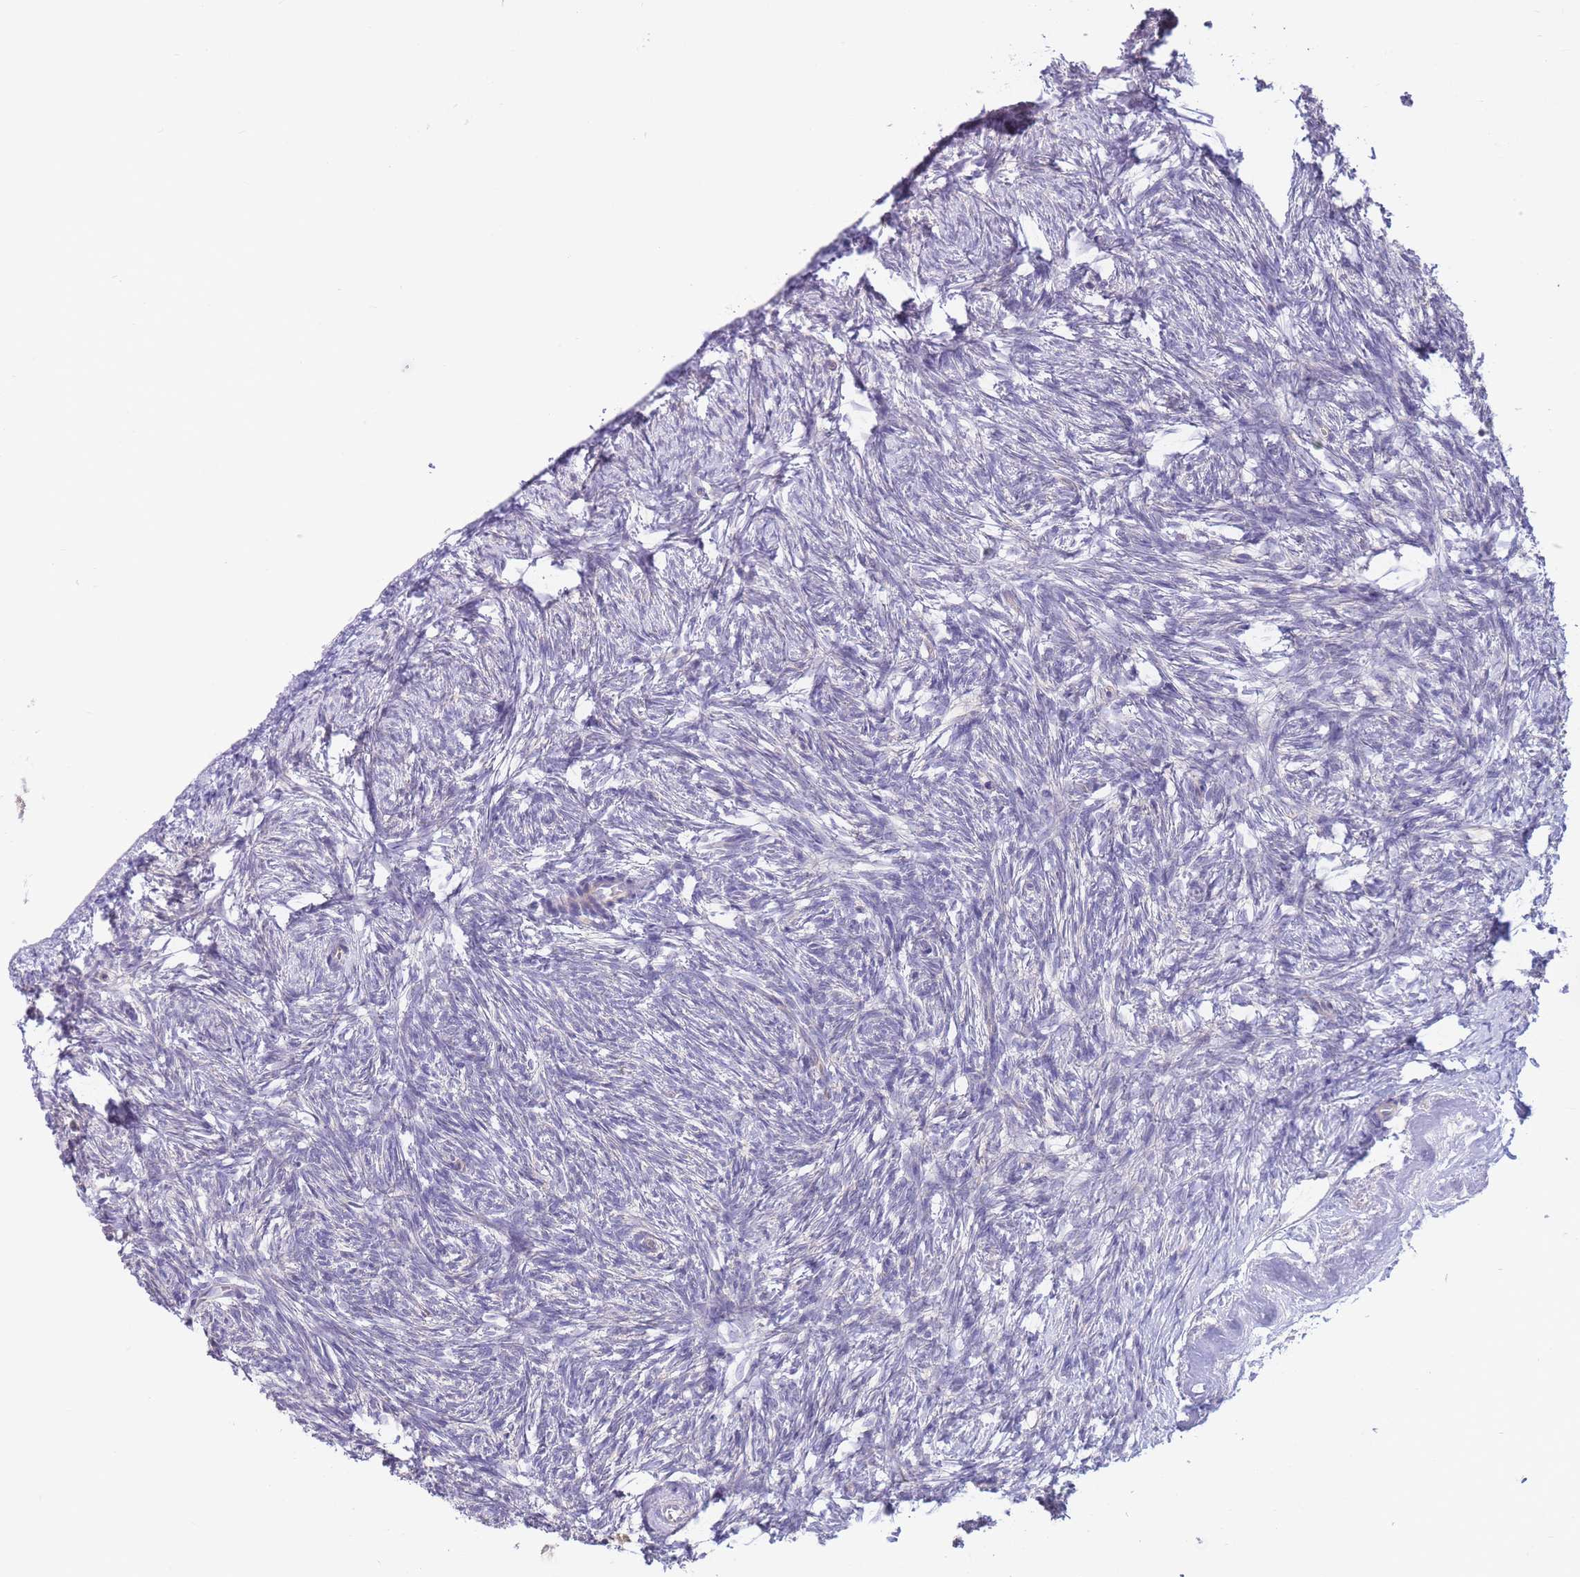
{"staining": {"intensity": "negative", "quantity": "none", "location": "none"}, "tissue": "ovary", "cell_type": "Ovarian stroma cells", "image_type": "normal", "snomed": [{"axis": "morphology", "description": "Normal tissue, NOS"}, {"axis": "topography", "description": "Ovary"}], "caption": "A high-resolution image shows IHC staining of unremarkable ovary, which displays no significant expression in ovarian stroma cells.", "gene": "ALS2CL", "patient": {"sex": "female", "age": 51}}